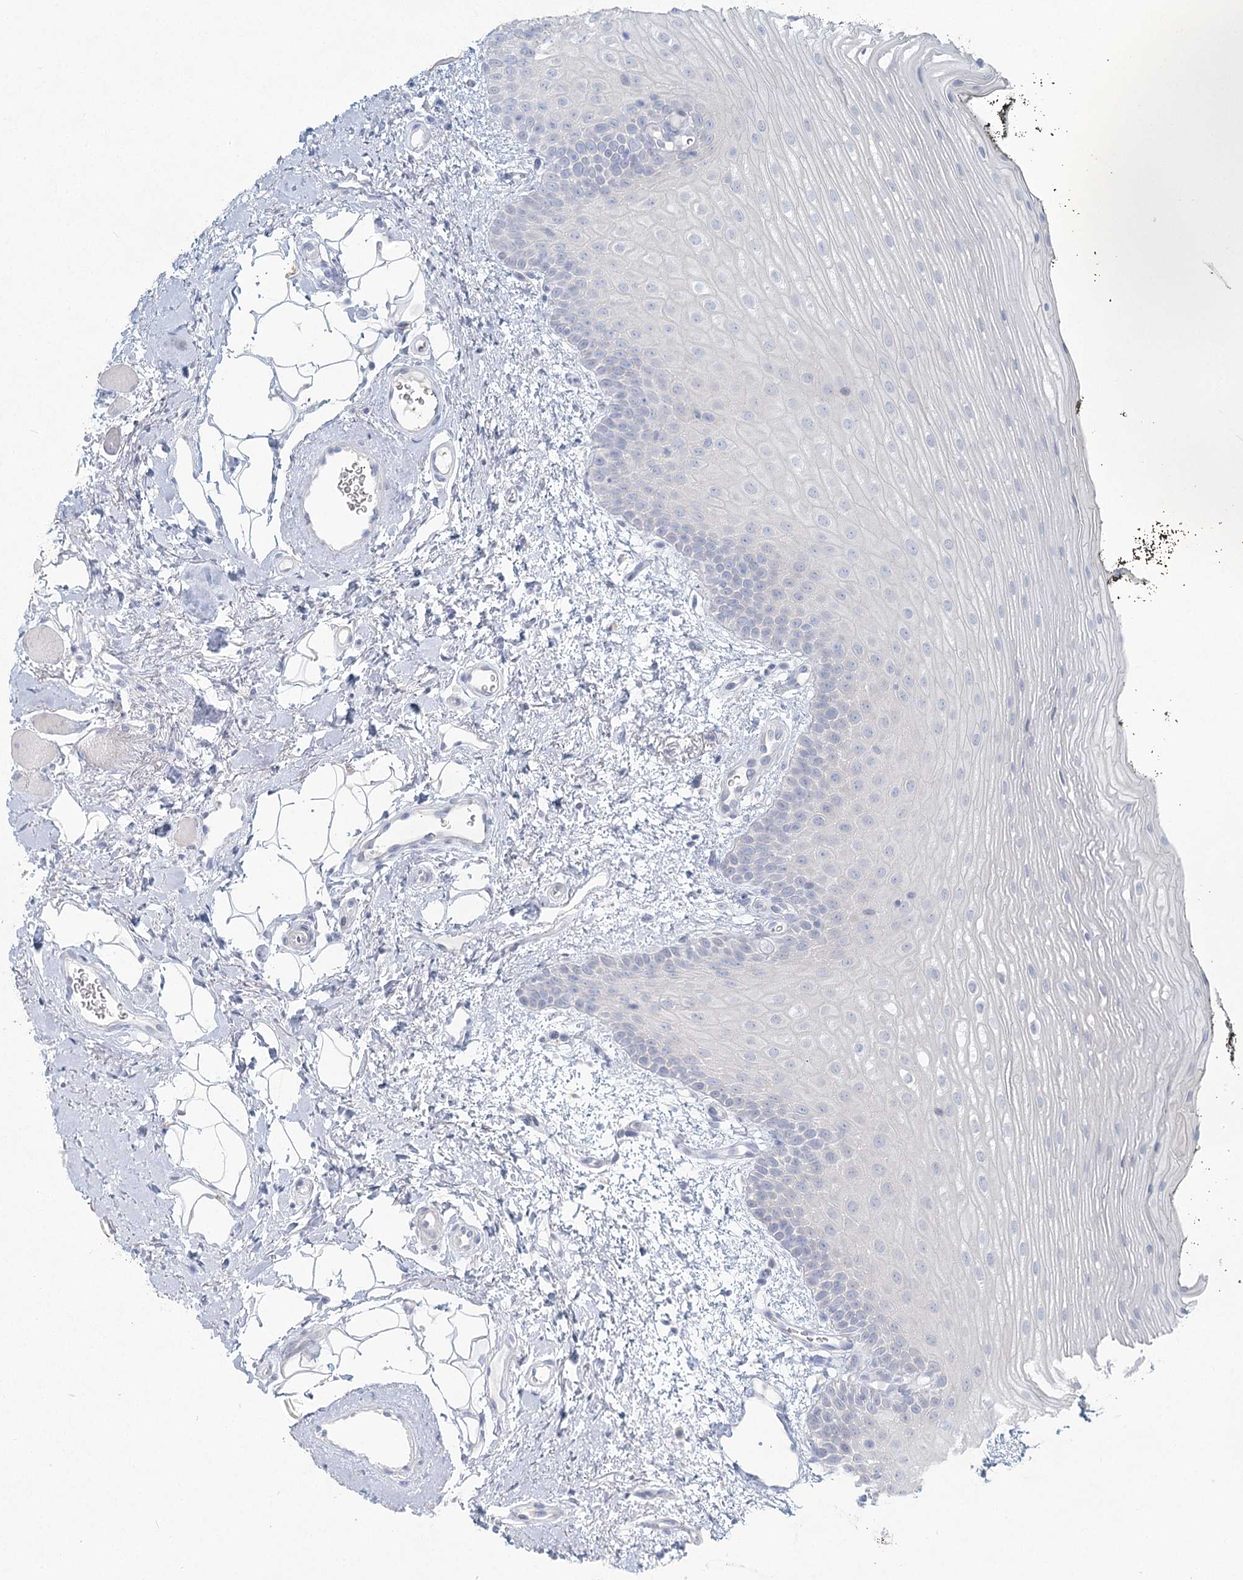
{"staining": {"intensity": "negative", "quantity": "none", "location": "none"}, "tissue": "oral mucosa", "cell_type": "Squamous epithelial cells", "image_type": "normal", "snomed": [{"axis": "morphology", "description": "No evidence of malignacy"}, {"axis": "topography", "description": "Oral tissue"}, {"axis": "topography", "description": "Head-Neck"}], "caption": "Human oral mucosa stained for a protein using IHC exhibits no staining in squamous epithelial cells.", "gene": "LRP2BP", "patient": {"sex": "male", "age": 68}}